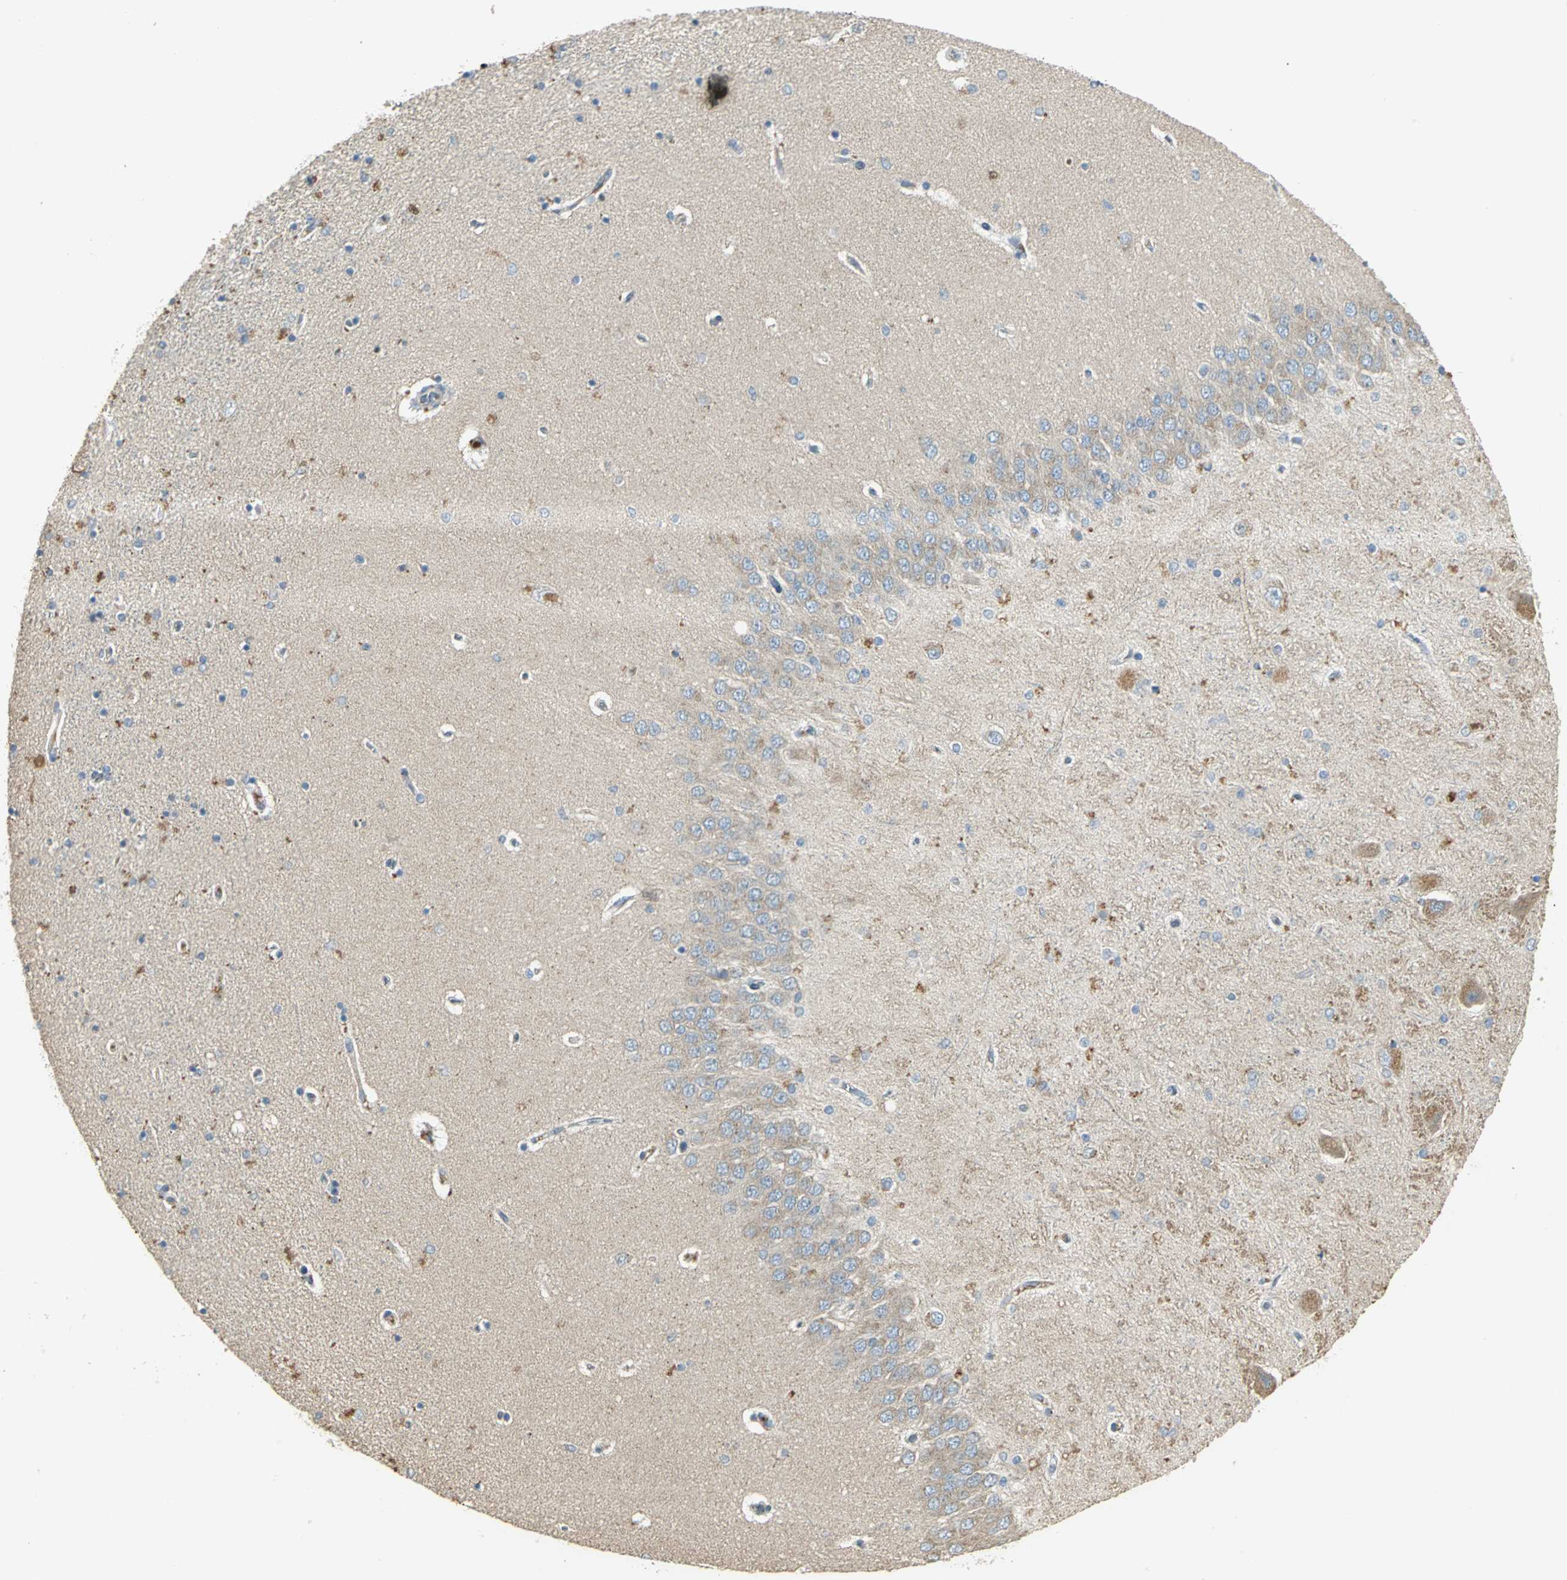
{"staining": {"intensity": "negative", "quantity": "none", "location": "none"}, "tissue": "hippocampus", "cell_type": "Glial cells", "image_type": "normal", "snomed": [{"axis": "morphology", "description": "Normal tissue, NOS"}, {"axis": "topography", "description": "Hippocampus"}], "caption": "Immunohistochemistry (IHC) histopathology image of unremarkable hippocampus: human hippocampus stained with DAB displays no significant protein expression in glial cells.", "gene": "PROC", "patient": {"sex": "female", "age": 54}}